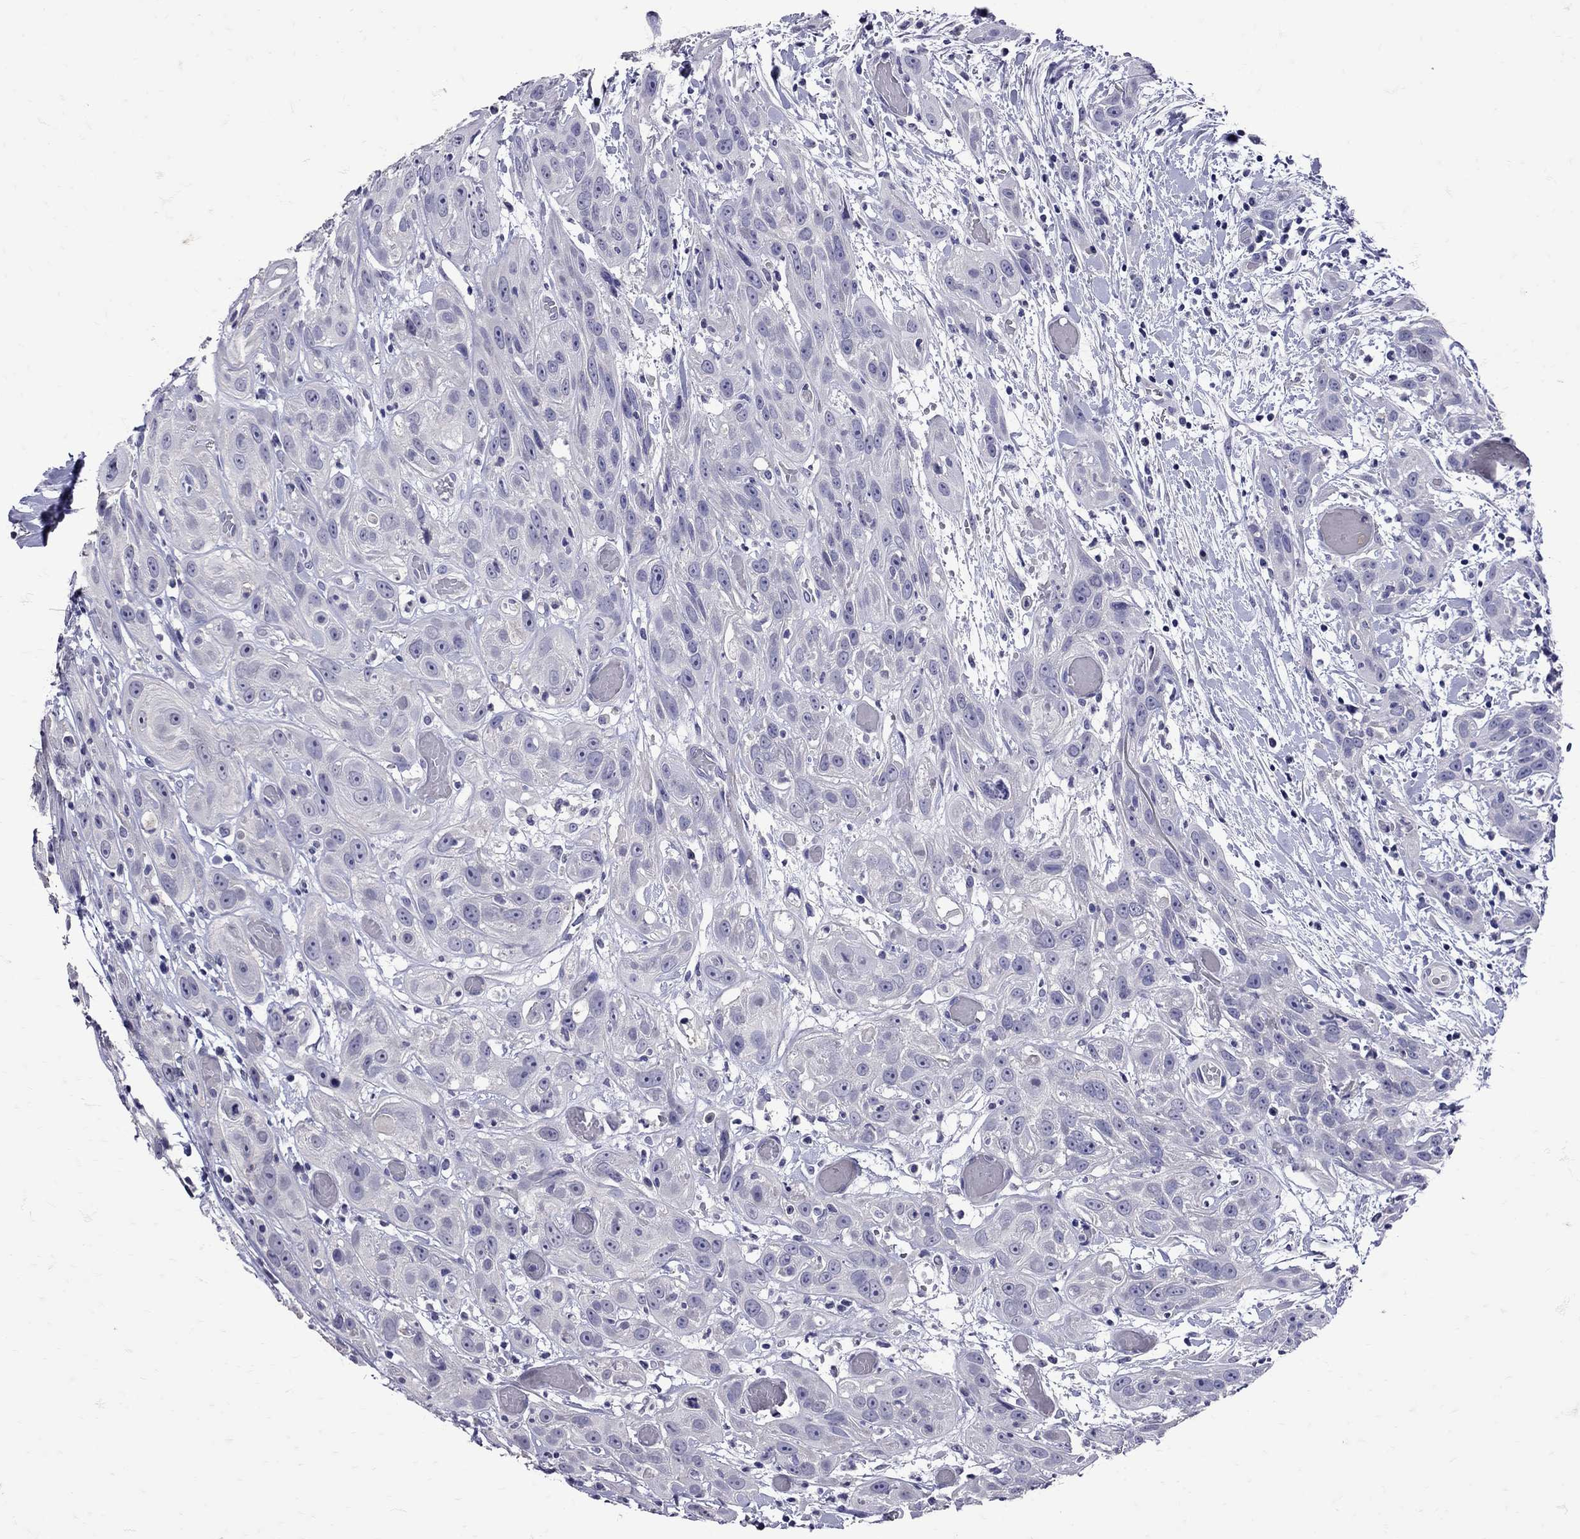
{"staining": {"intensity": "negative", "quantity": "none", "location": "none"}, "tissue": "head and neck cancer", "cell_type": "Tumor cells", "image_type": "cancer", "snomed": [{"axis": "morphology", "description": "Normal tissue, NOS"}, {"axis": "morphology", "description": "Squamous cell carcinoma, NOS"}, {"axis": "topography", "description": "Oral tissue"}, {"axis": "topography", "description": "Salivary gland"}, {"axis": "topography", "description": "Head-Neck"}], "caption": "Head and neck squamous cell carcinoma was stained to show a protein in brown. There is no significant positivity in tumor cells.", "gene": "SST", "patient": {"sex": "female", "age": 62}}